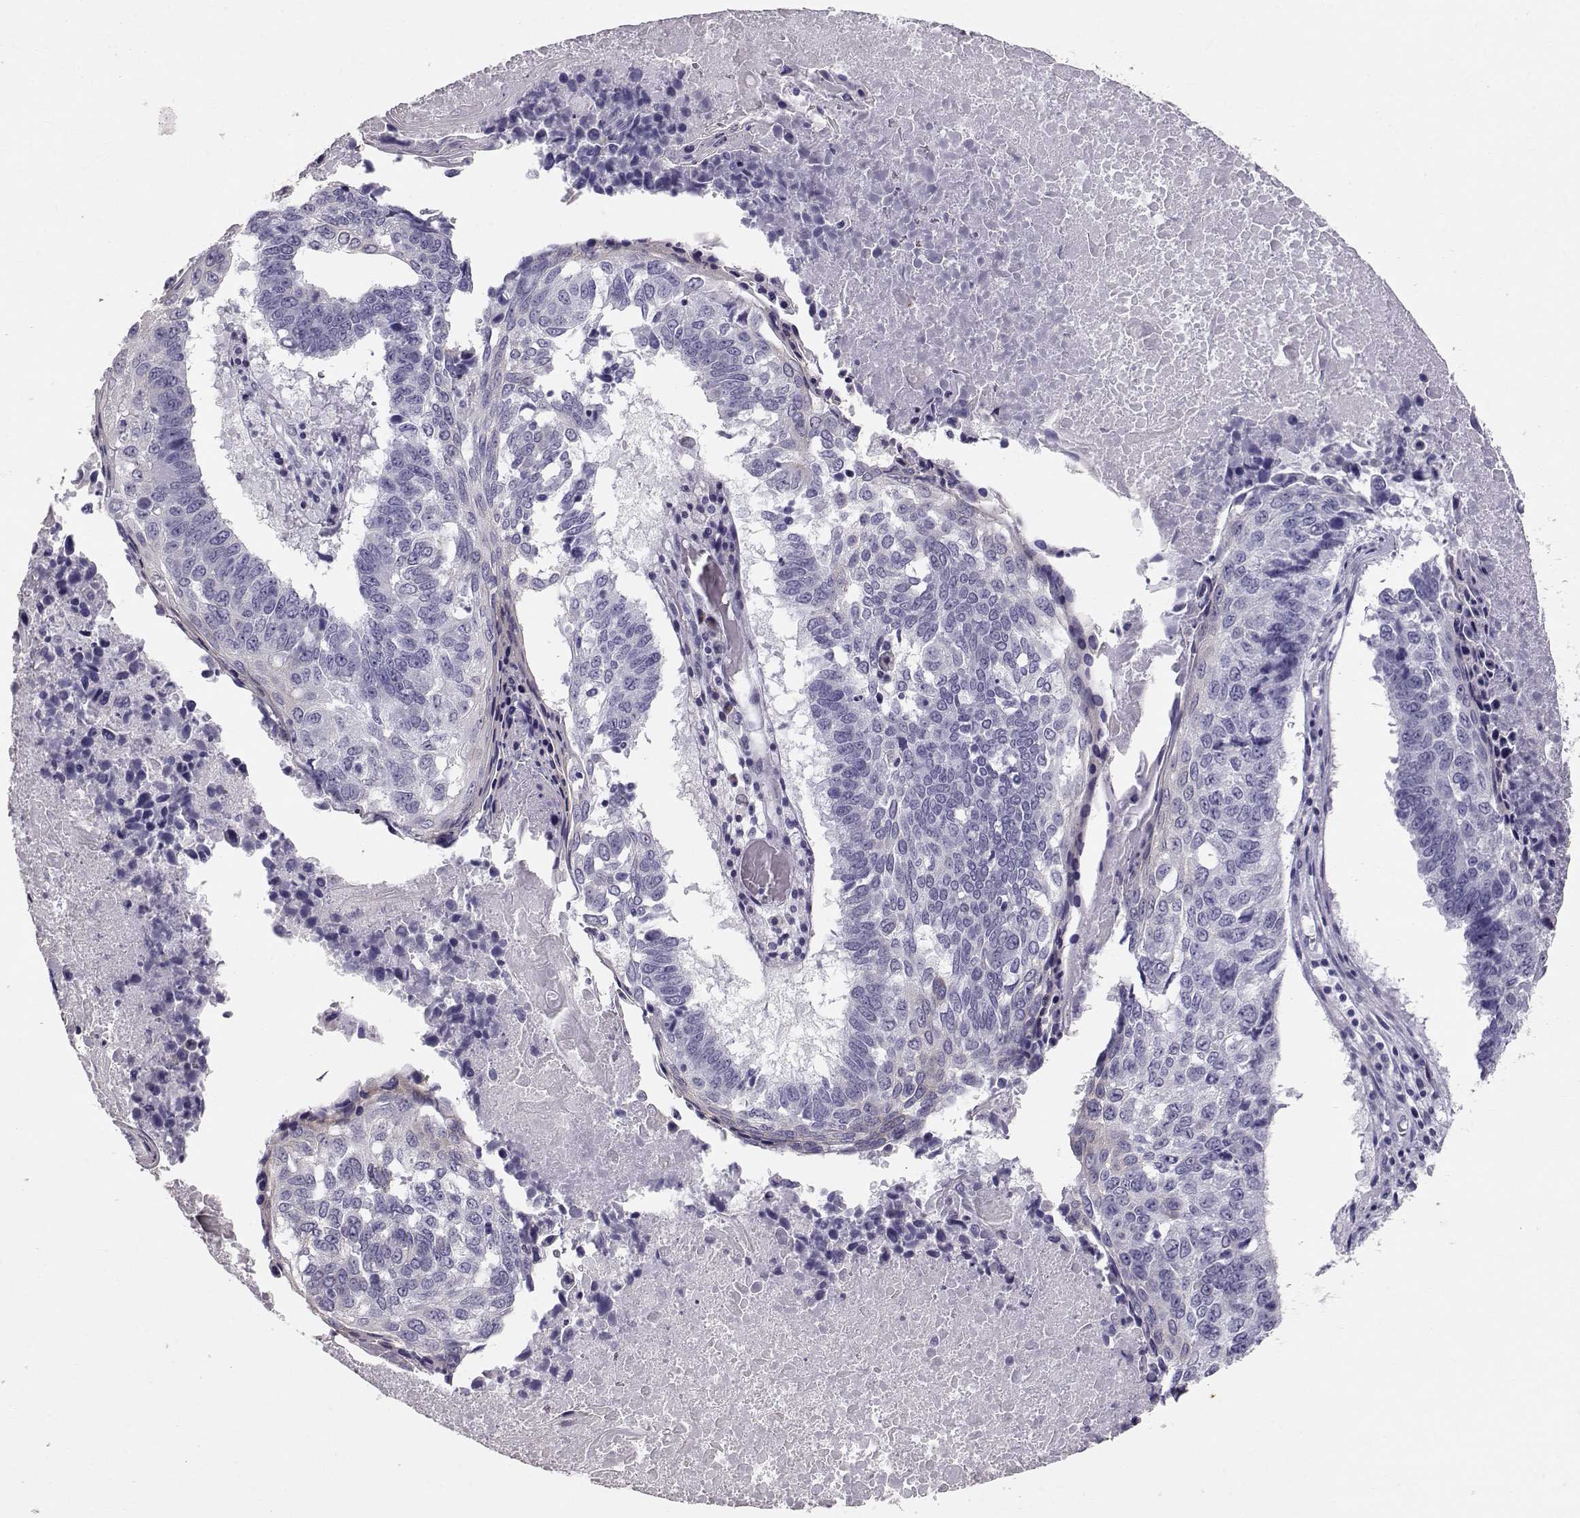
{"staining": {"intensity": "negative", "quantity": "none", "location": "none"}, "tissue": "lung cancer", "cell_type": "Tumor cells", "image_type": "cancer", "snomed": [{"axis": "morphology", "description": "Squamous cell carcinoma, NOS"}, {"axis": "topography", "description": "Lung"}], "caption": "Immunohistochemical staining of human lung squamous cell carcinoma displays no significant positivity in tumor cells.", "gene": "RD3", "patient": {"sex": "male", "age": 73}}